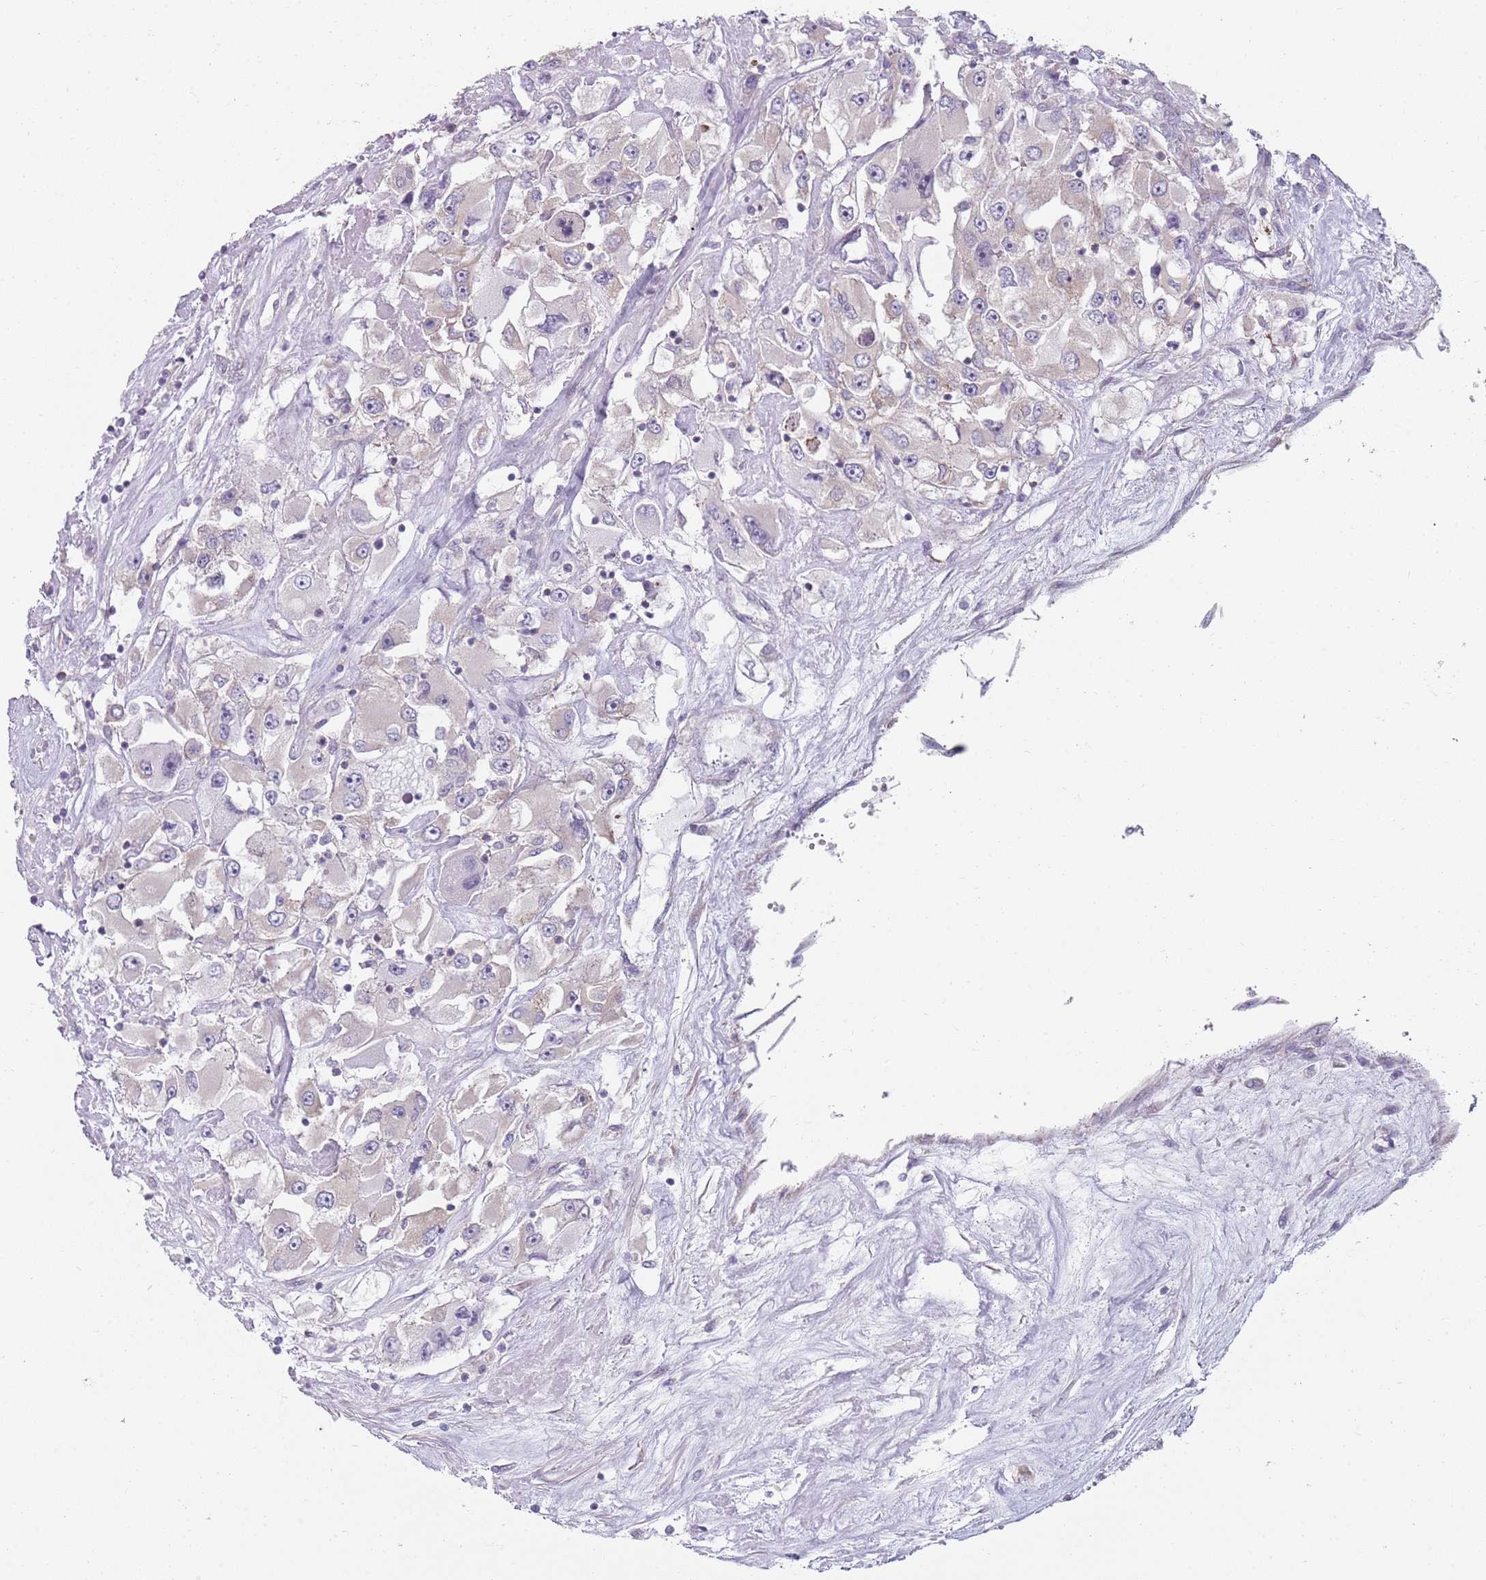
{"staining": {"intensity": "negative", "quantity": "none", "location": "none"}, "tissue": "renal cancer", "cell_type": "Tumor cells", "image_type": "cancer", "snomed": [{"axis": "morphology", "description": "Adenocarcinoma, NOS"}, {"axis": "topography", "description": "Kidney"}], "caption": "DAB (3,3'-diaminobenzidine) immunohistochemical staining of human adenocarcinoma (renal) shows no significant positivity in tumor cells.", "gene": "SLC26A6", "patient": {"sex": "female", "age": 52}}